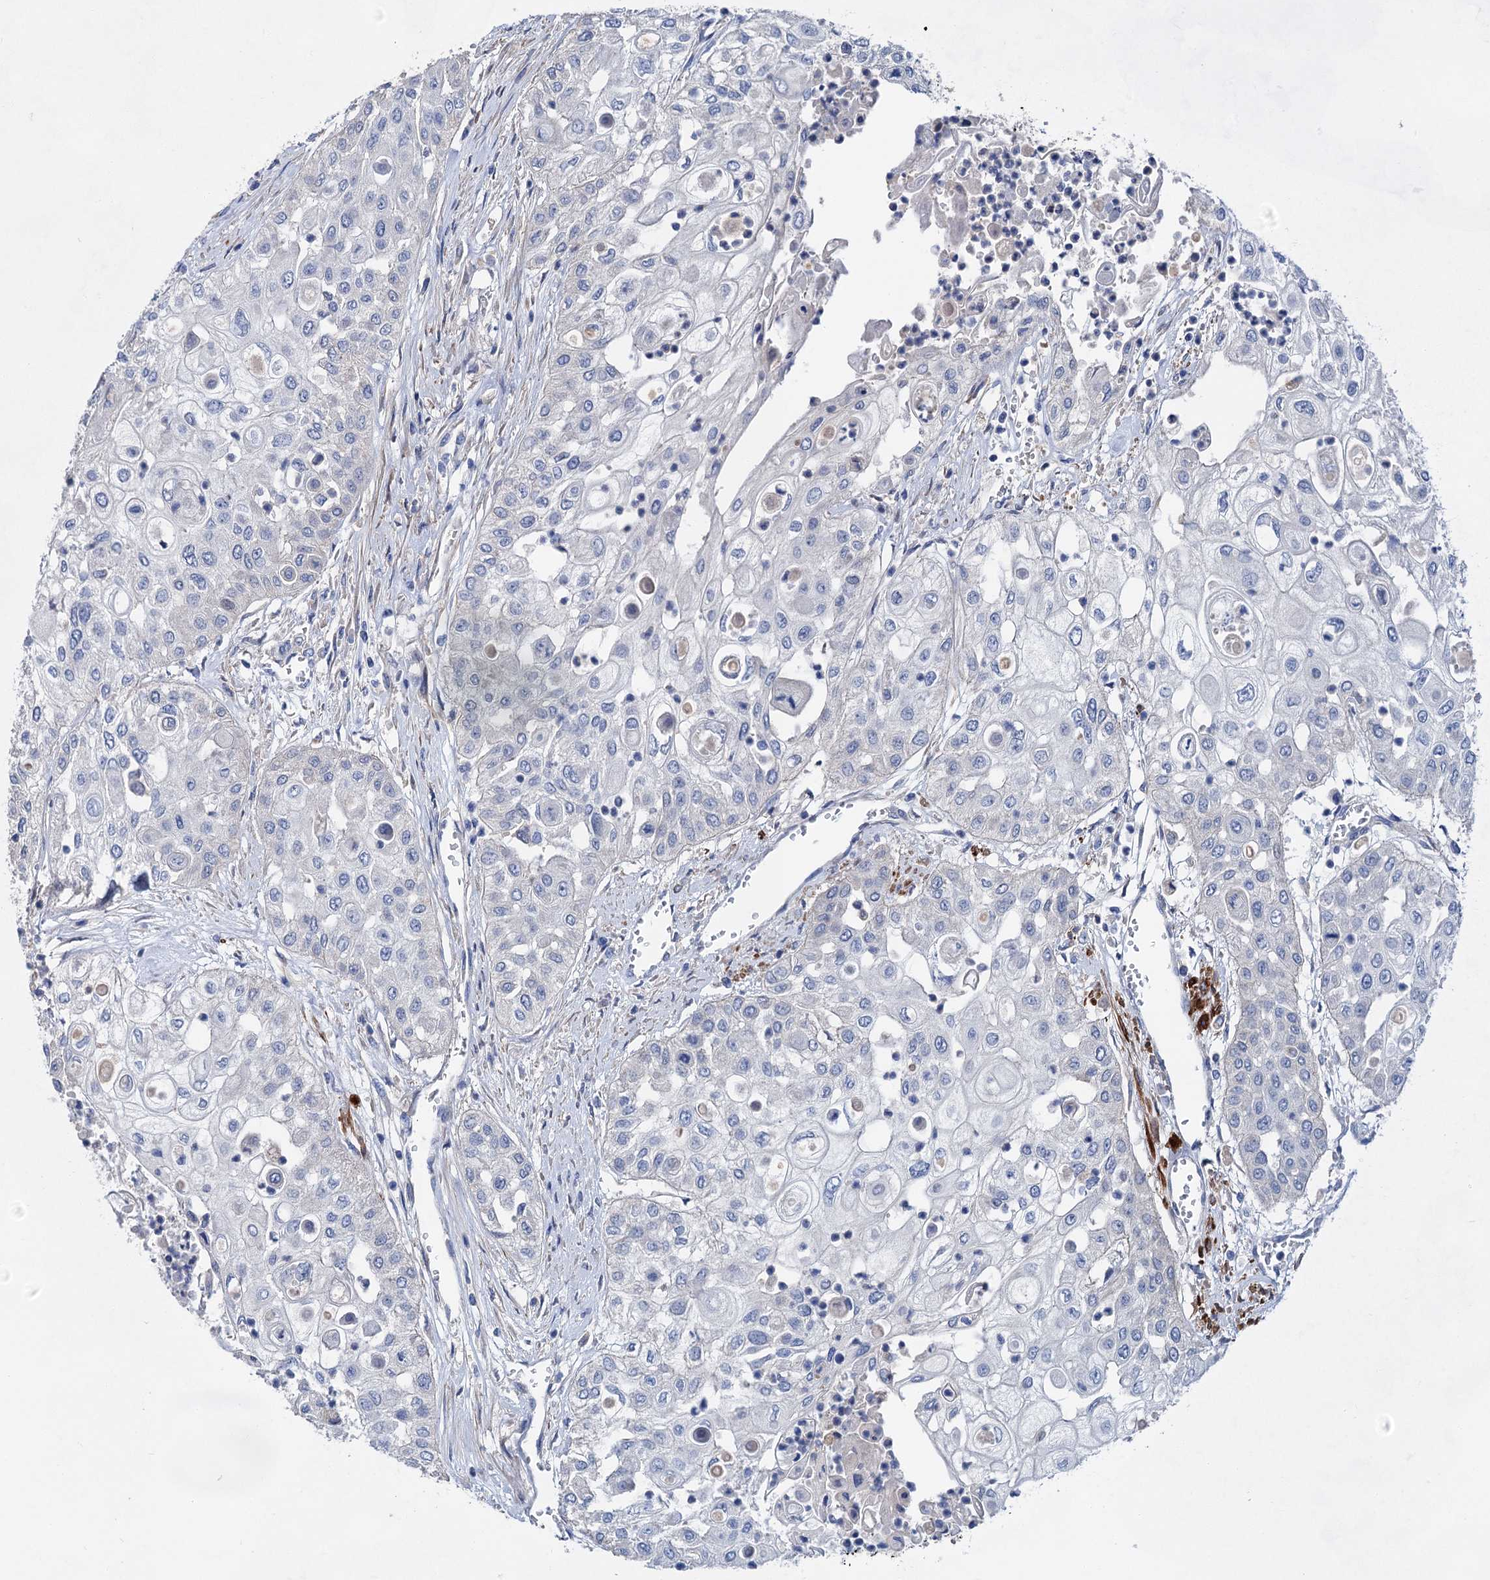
{"staining": {"intensity": "negative", "quantity": "none", "location": "none"}, "tissue": "urothelial cancer", "cell_type": "Tumor cells", "image_type": "cancer", "snomed": [{"axis": "morphology", "description": "Urothelial carcinoma, High grade"}, {"axis": "topography", "description": "Urinary bladder"}], "caption": "Tumor cells show no significant protein staining in high-grade urothelial carcinoma.", "gene": "GPR155", "patient": {"sex": "female", "age": 79}}